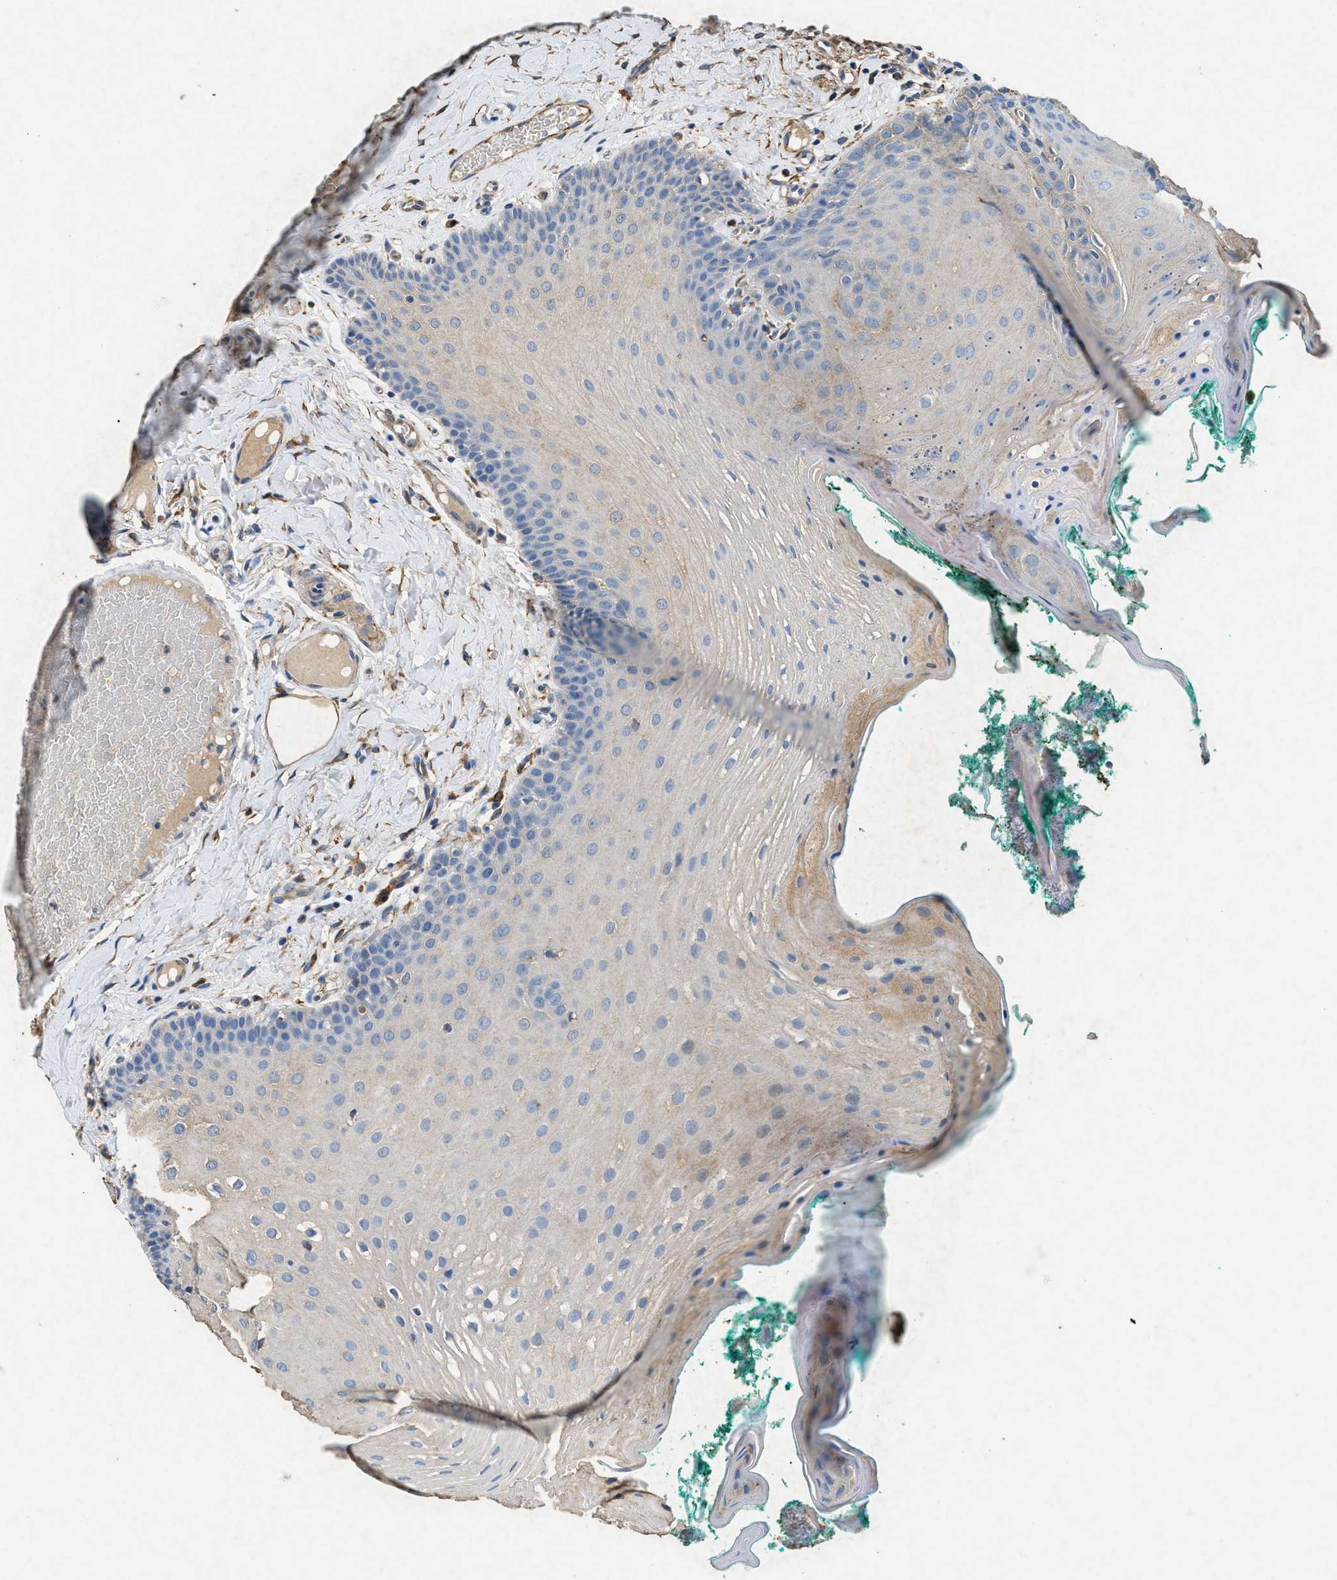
{"staining": {"intensity": "weak", "quantity": "25%-75%", "location": "cytoplasmic/membranous"}, "tissue": "oral mucosa", "cell_type": "Squamous epithelial cells", "image_type": "normal", "snomed": [{"axis": "morphology", "description": "Normal tissue, NOS"}, {"axis": "topography", "description": "Oral tissue"}], "caption": "Immunohistochemistry (IHC) of normal oral mucosa reveals low levels of weak cytoplasmic/membranous expression in approximately 25%-75% of squamous epithelial cells. Using DAB (3,3'-diaminobenzidine) (brown) and hematoxylin (blue) stains, captured at high magnification using brightfield microscopy.", "gene": "CDK15", "patient": {"sex": "male", "age": 58}}